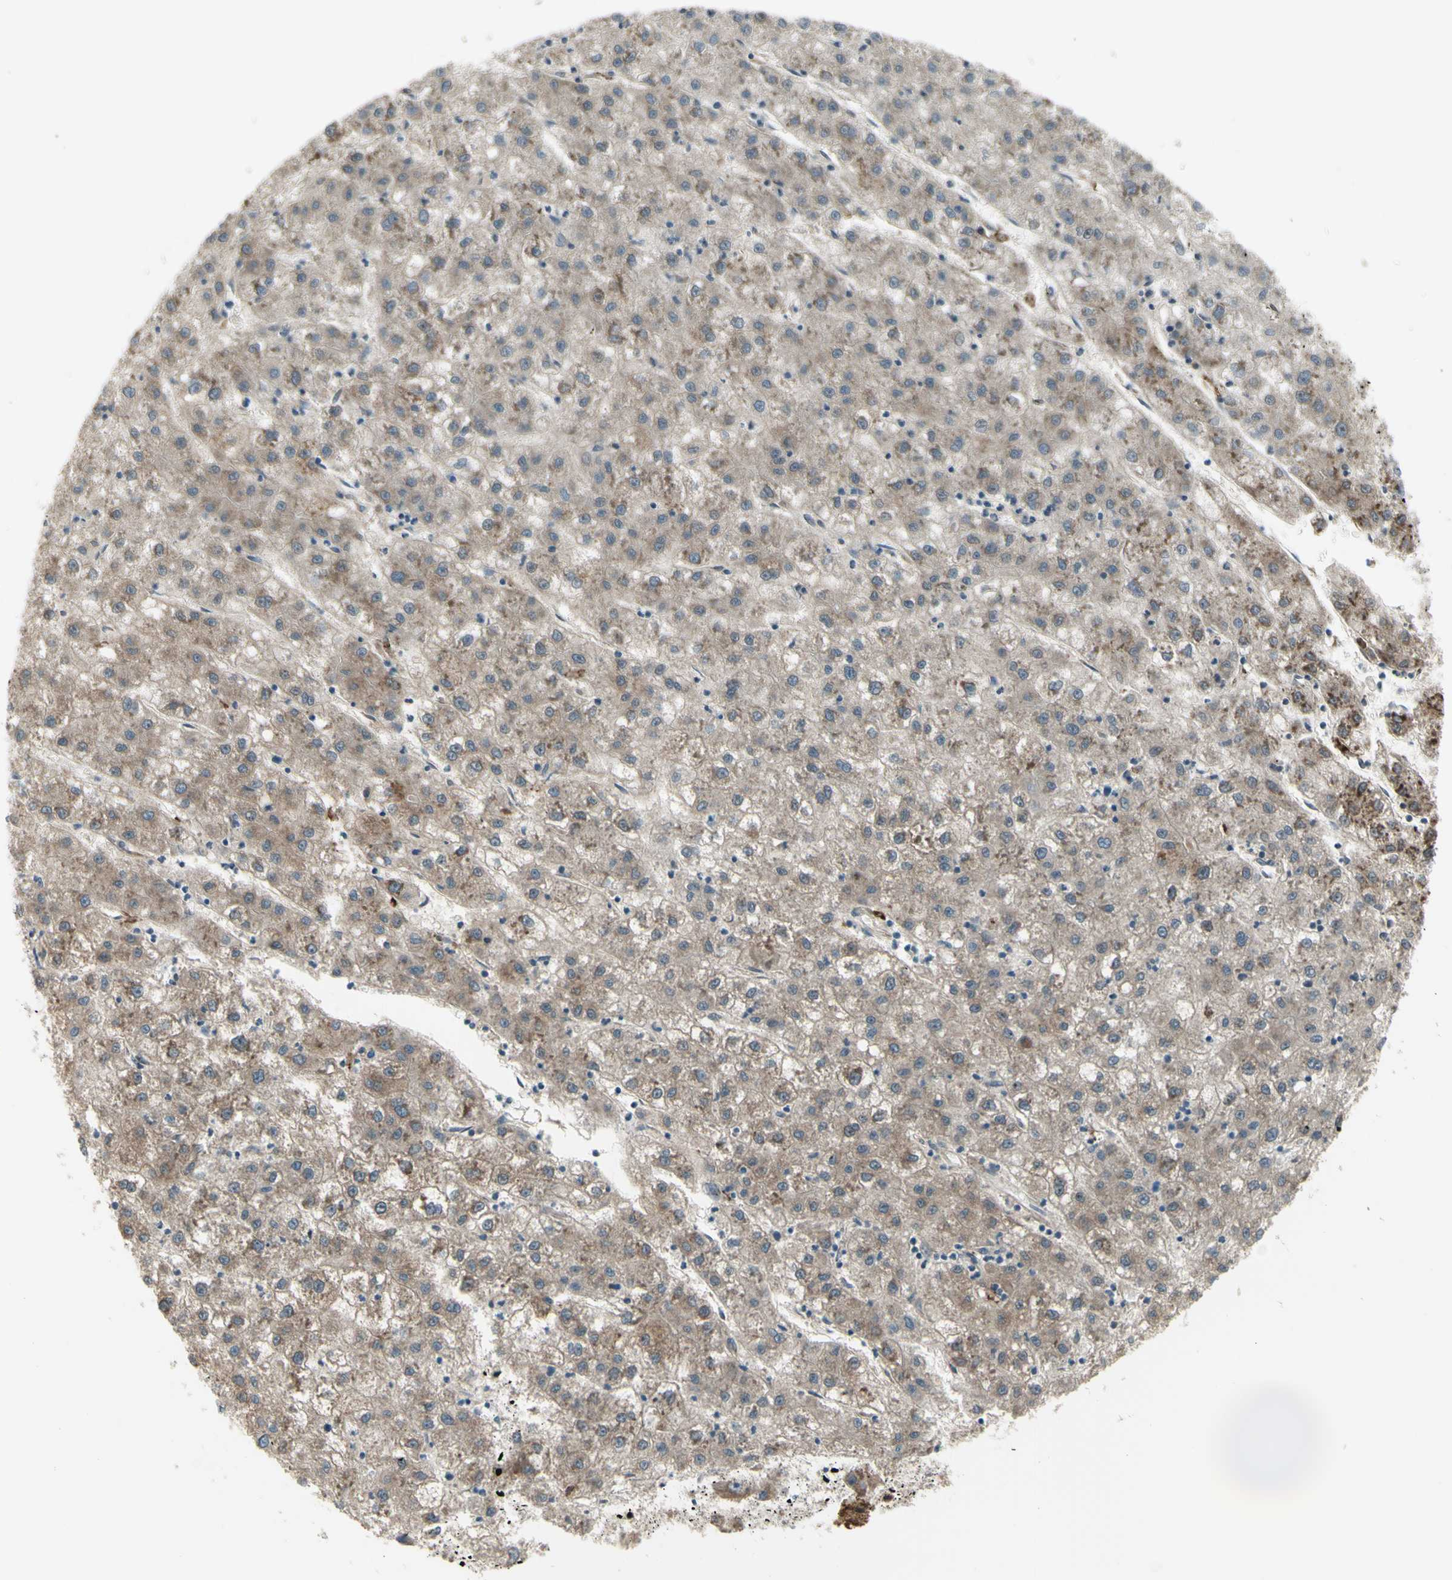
{"staining": {"intensity": "moderate", "quantity": "25%-75%", "location": "cytoplasmic/membranous"}, "tissue": "liver cancer", "cell_type": "Tumor cells", "image_type": "cancer", "snomed": [{"axis": "morphology", "description": "Carcinoma, Hepatocellular, NOS"}, {"axis": "topography", "description": "Liver"}], "caption": "Liver cancer (hepatocellular carcinoma) tissue exhibits moderate cytoplasmic/membranous staining in approximately 25%-75% of tumor cells, visualized by immunohistochemistry.", "gene": "NAXD", "patient": {"sex": "male", "age": 72}}